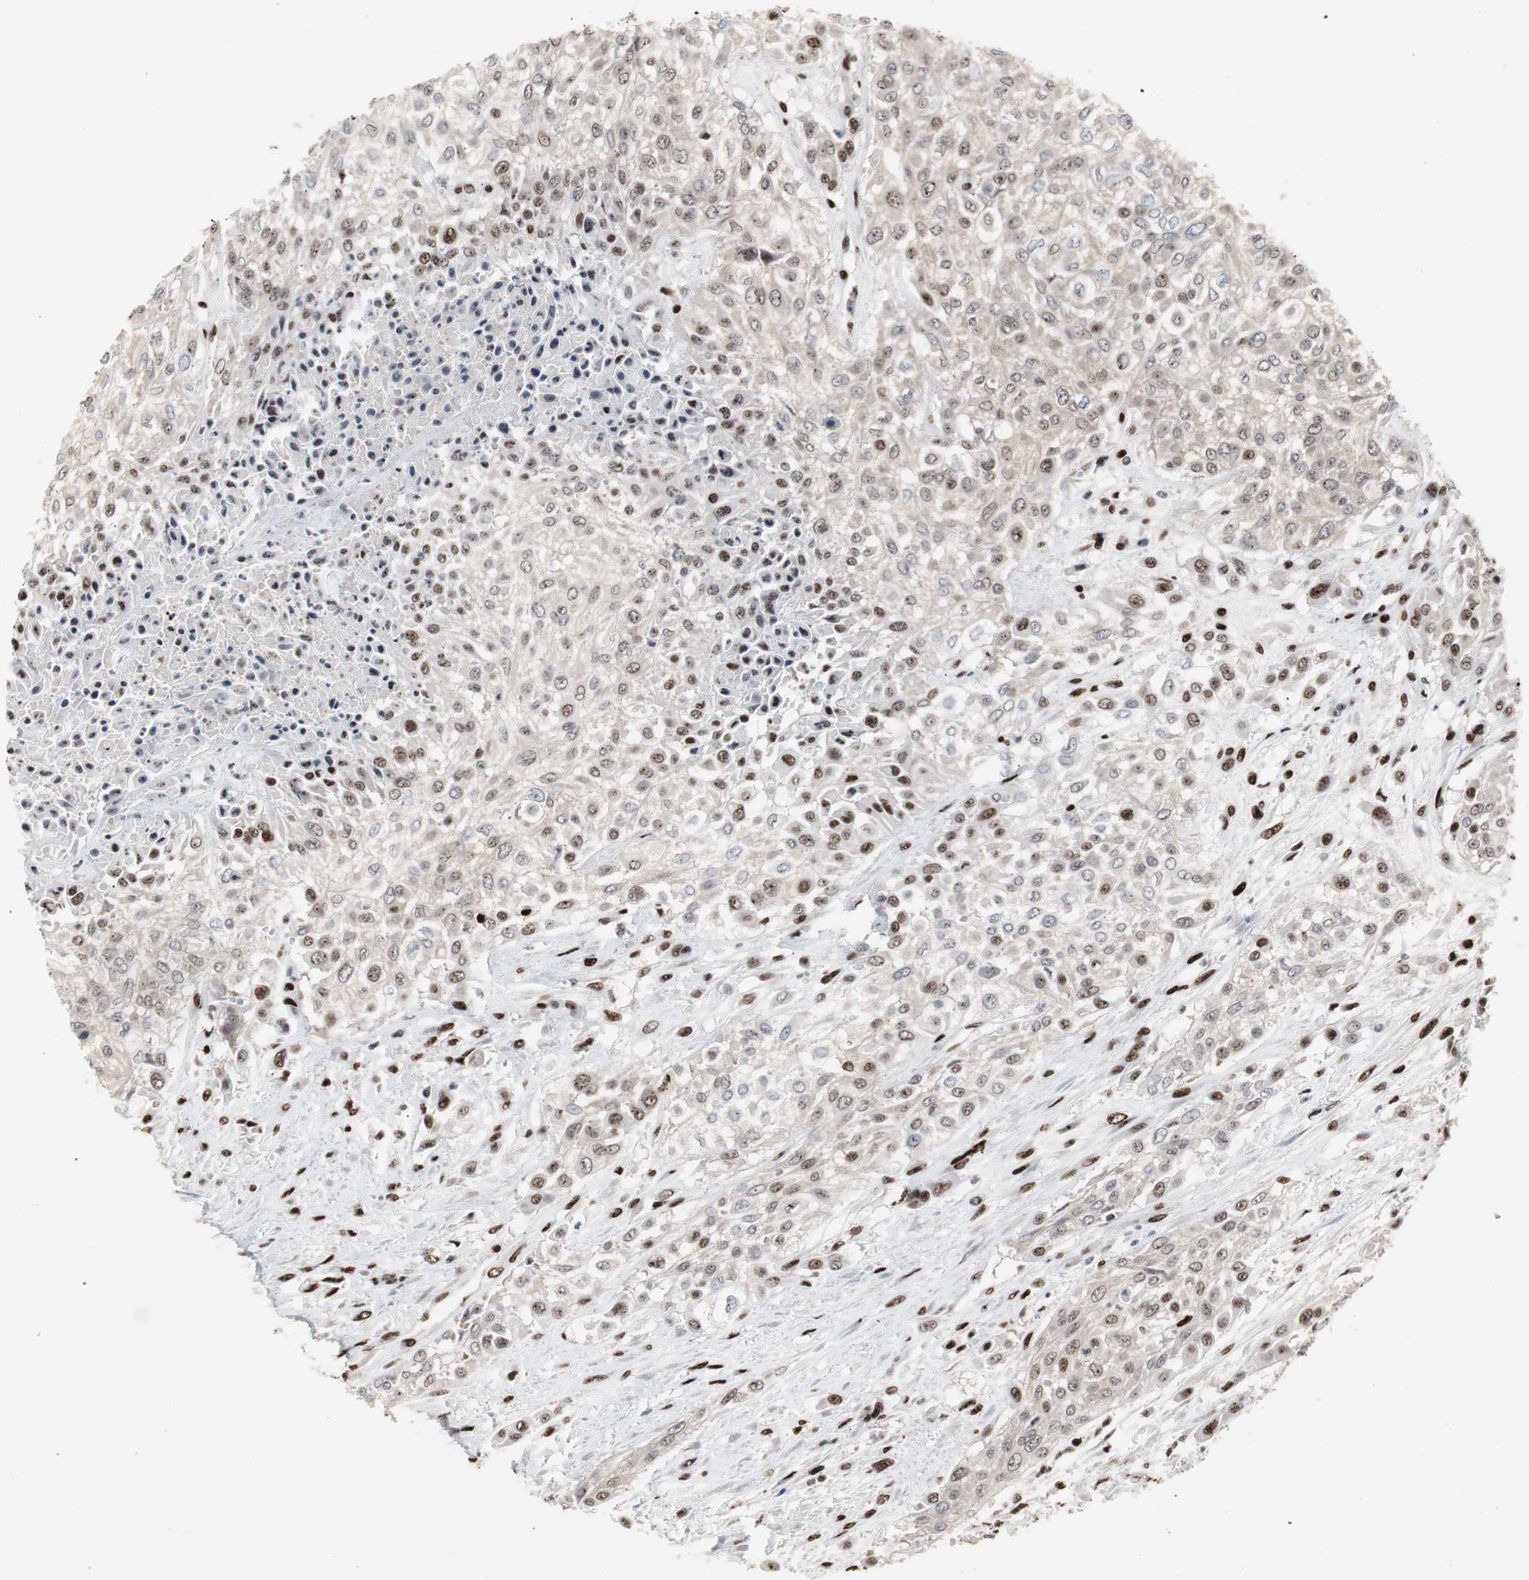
{"staining": {"intensity": "weak", "quantity": "25%-75%", "location": "nuclear"}, "tissue": "urothelial cancer", "cell_type": "Tumor cells", "image_type": "cancer", "snomed": [{"axis": "morphology", "description": "Urothelial carcinoma, High grade"}, {"axis": "topography", "description": "Urinary bladder"}], "caption": "A brown stain highlights weak nuclear positivity of a protein in urothelial cancer tumor cells.", "gene": "GRK2", "patient": {"sex": "male", "age": 57}}